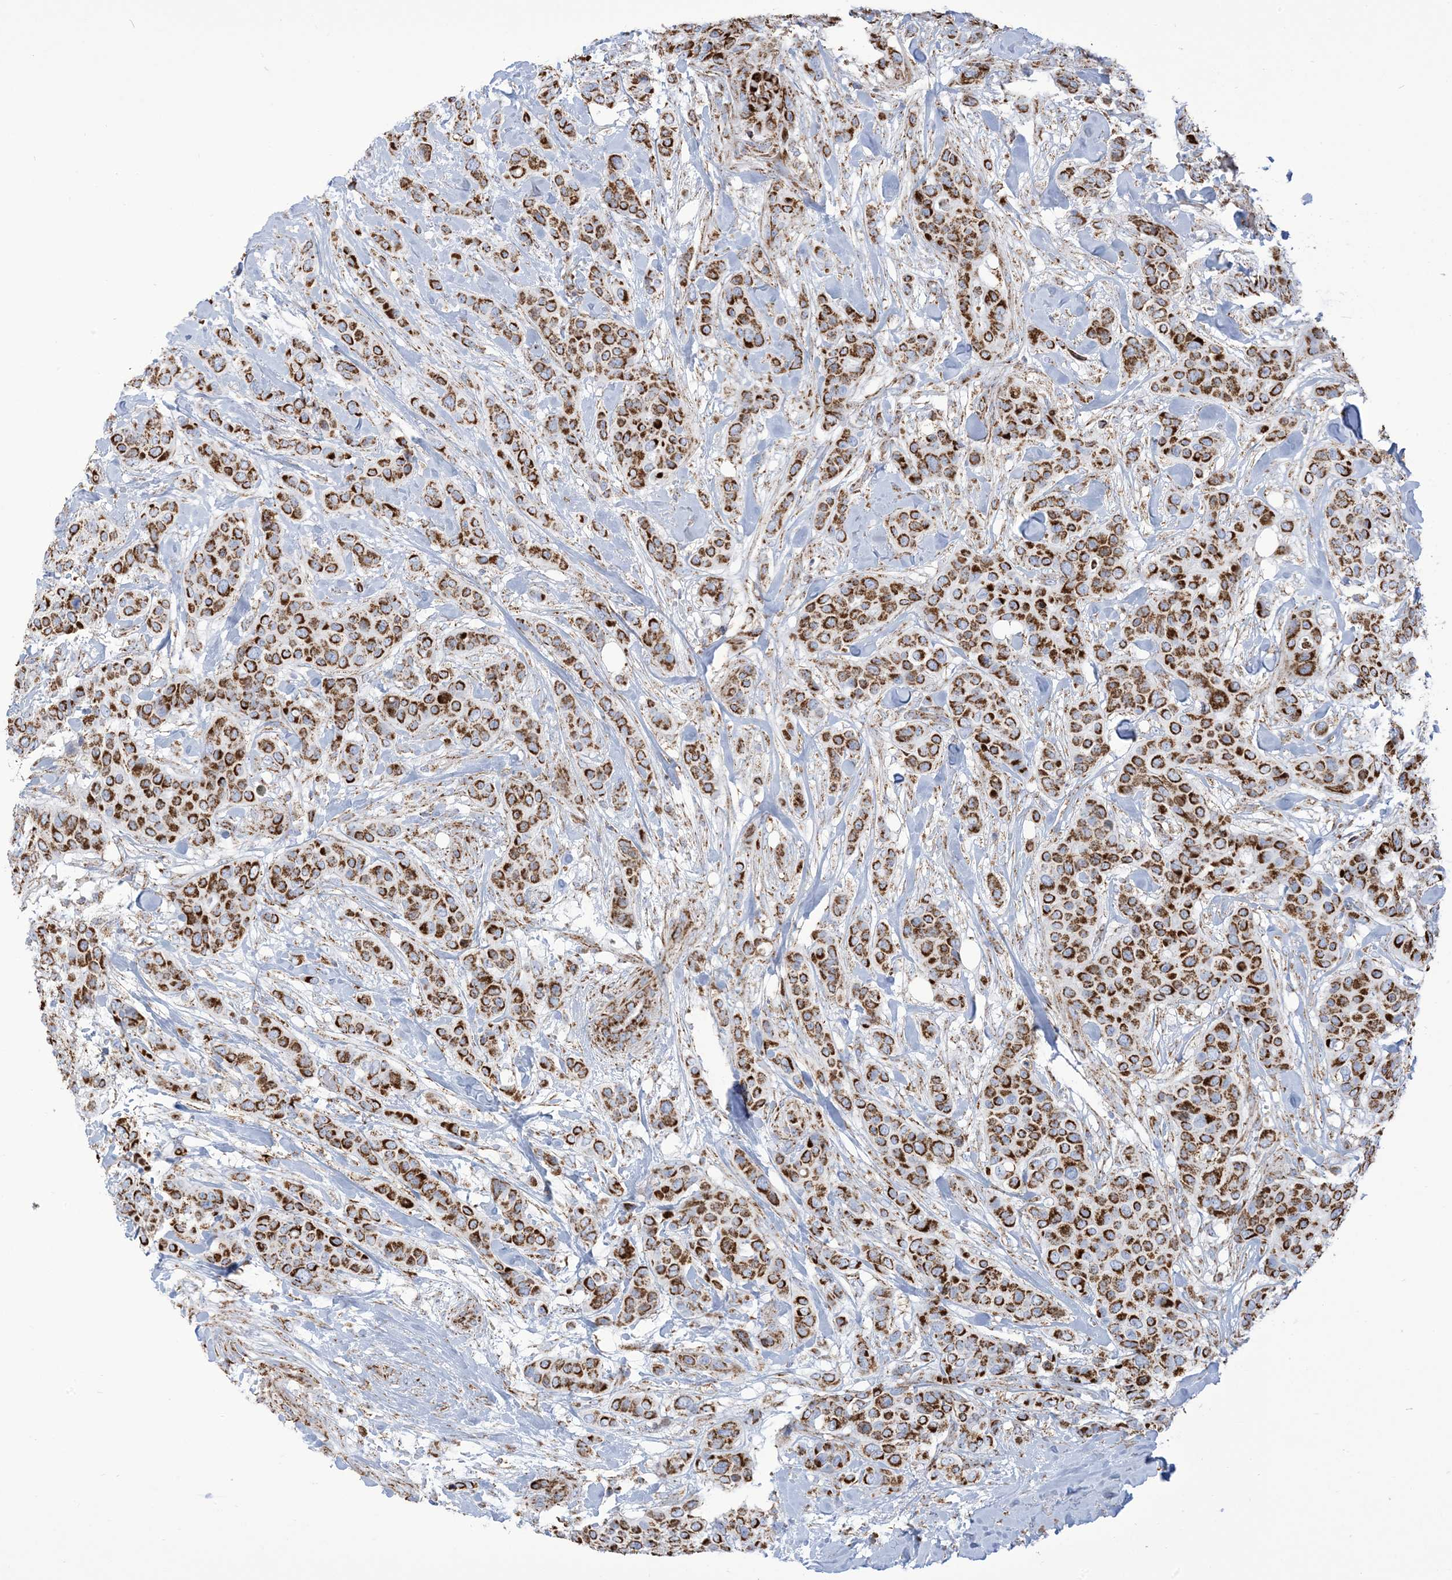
{"staining": {"intensity": "strong", "quantity": ">75%", "location": "cytoplasmic/membranous"}, "tissue": "breast cancer", "cell_type": "Tumor cells", "image_type": "cancer", "snomed": [{"axis": "morphology", "description": "Lobular carcinoma"}, {"axis": "topography", "description": "Breast"}], "caption": "This micrograph reveals immunohistochemistry staining of breast cancer (lobular carcinoma), with high strong cytoplasmic/membranous expression in about >75% of tumor cells.", "gene": "SAMM50", "patient": {"sex": "female", "age": 51}}